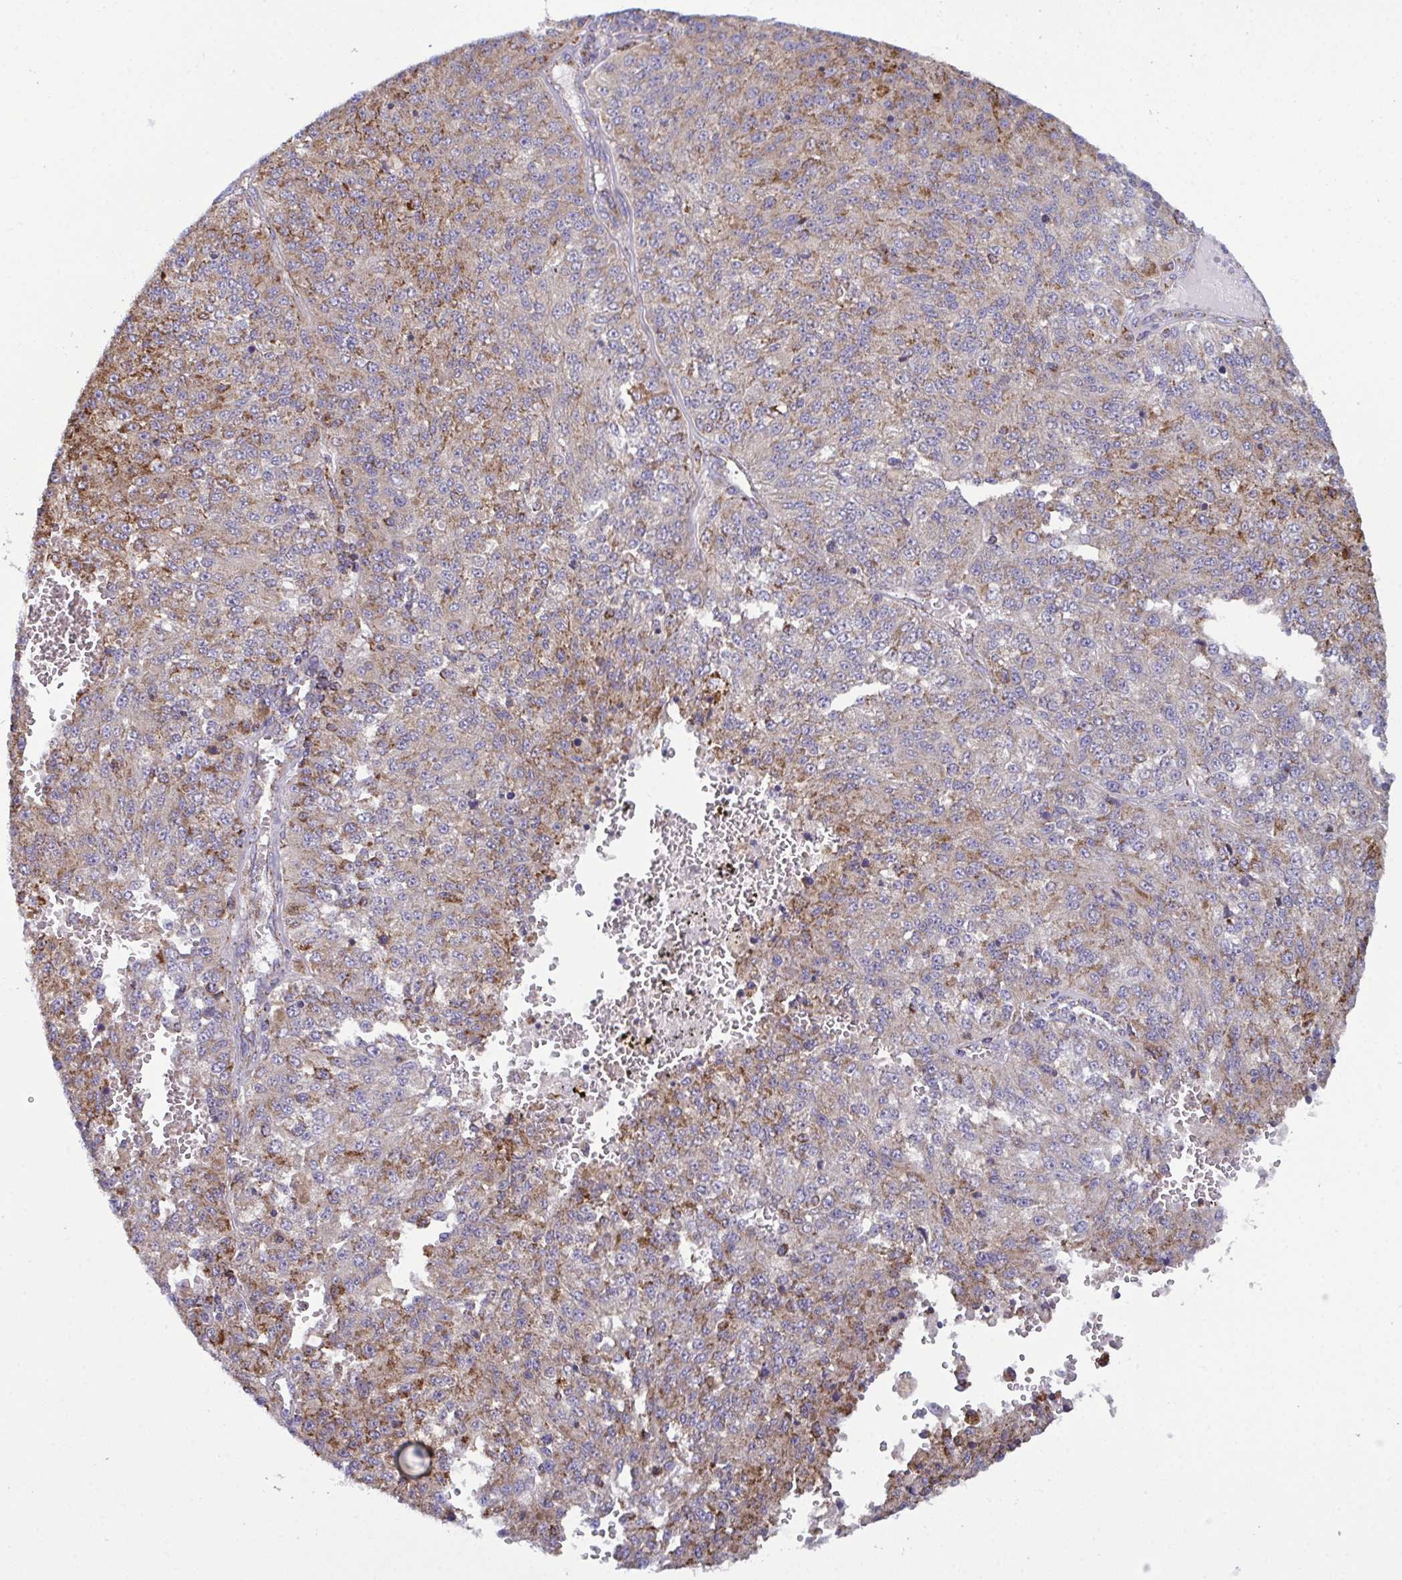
{"staining": {"intensity": "moderate", "quantity": "<25%", "location": "cytoplasmic/membranous"}, "tissue": "melanoma", "cell_type": "Tumor cells", "image_type": "cancer", "snomed": [{"axis": "morphology", "description": "Malignant melanoma, Metastatic site"}, {"axis": "topography", "description": "Lymph node"}], "caption": "Immunohistochemistry (IHC) image of neoplastic tissue: melanoma stained using immunohistochemistry exhibits low levels of moderate protein expression localized specifically in the cytoplasmic/membranous of tumor cells, appearing as a cytoplasmic/membranous brown color.", "gene": "CSDE1", "patient": {"sex": "female", "age": 64}}